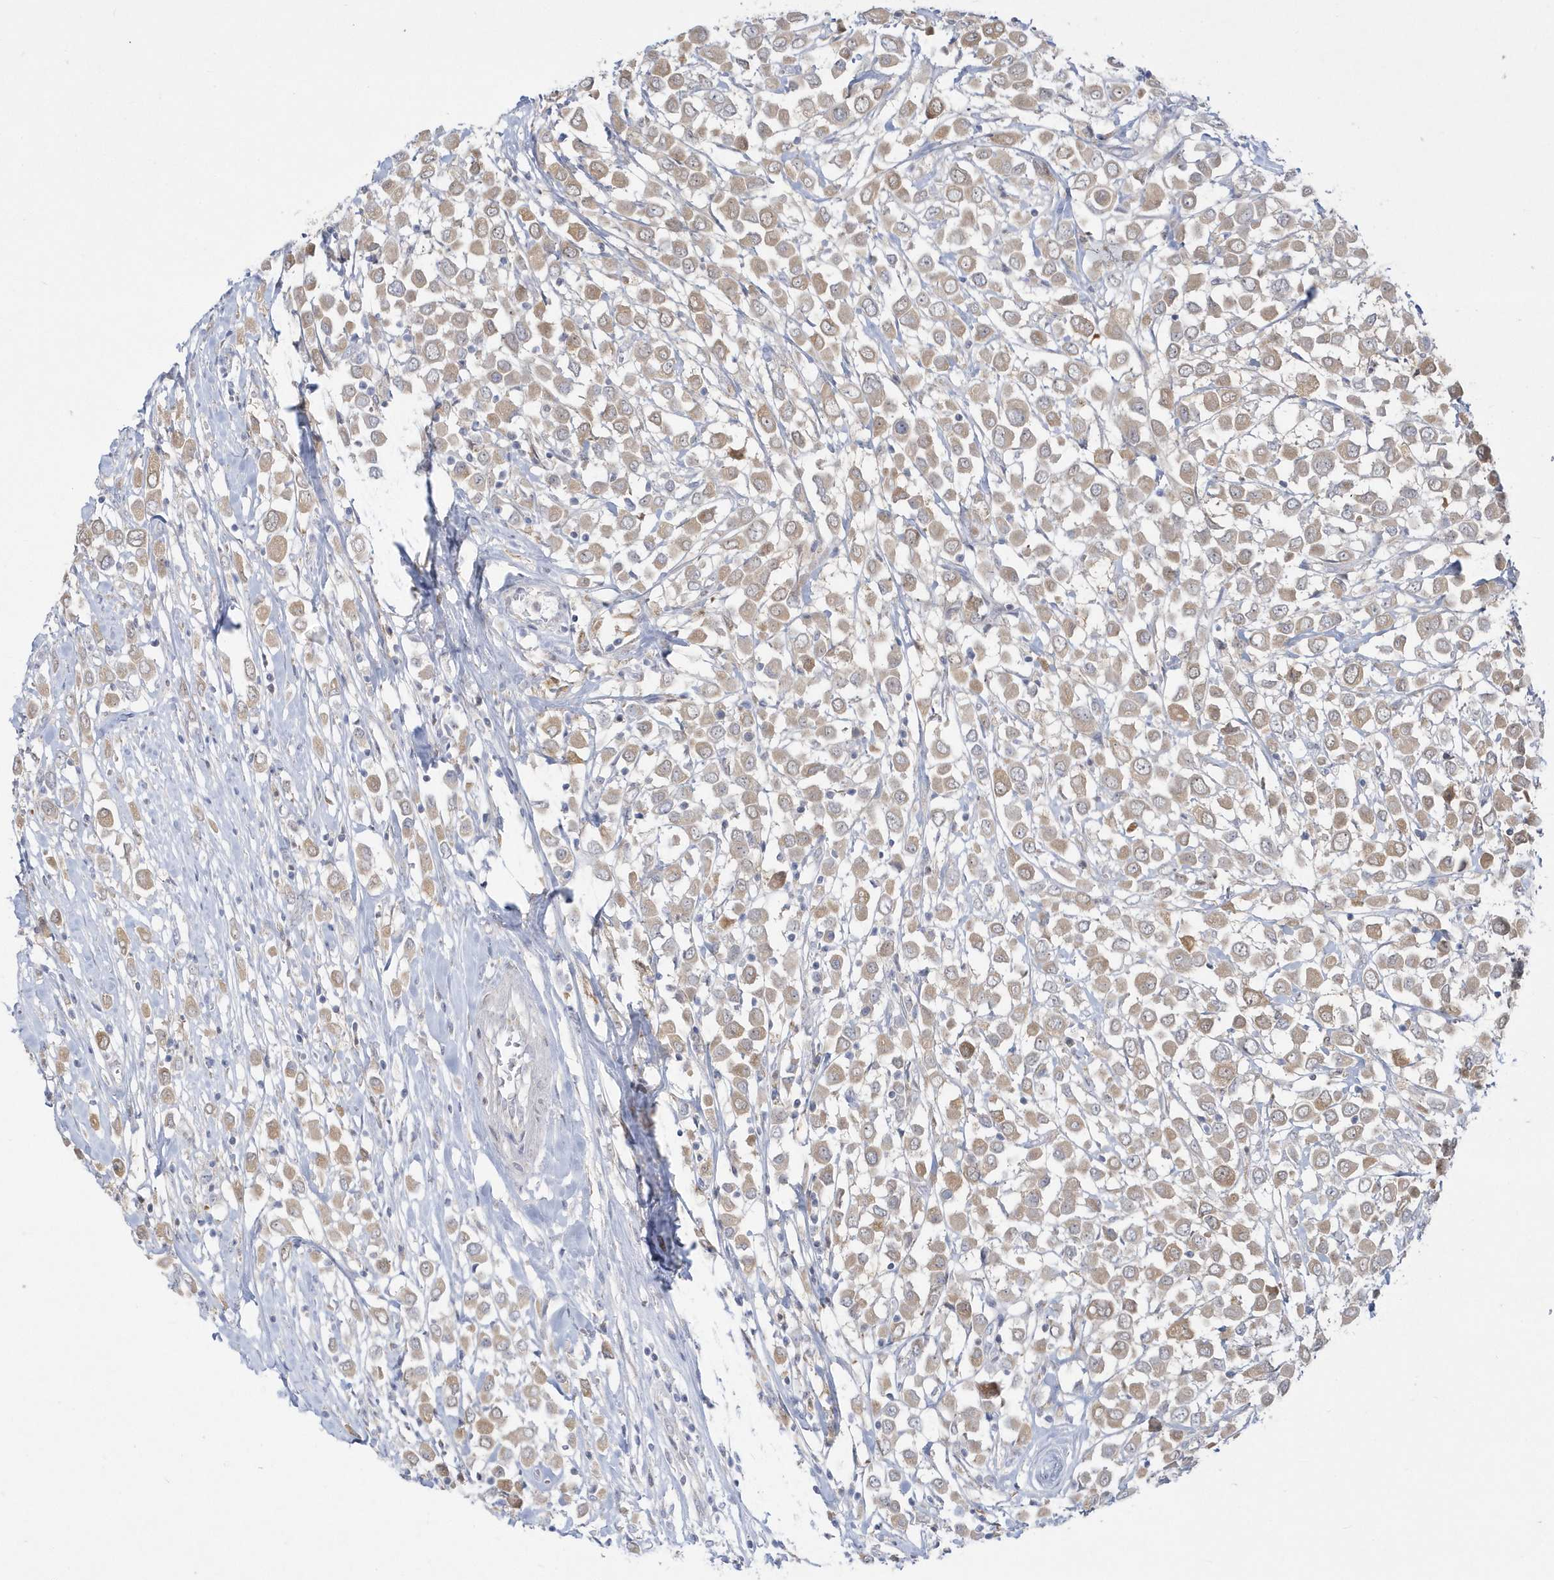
{"staining": {"intensity": "weak", "quantity": "25%-75%", "location": "cytoplasmic/membranous"}, "tissue": "breast cancer", "cell_type": "Tumor cells", "image_type": "cancer", "snomed": [{"axis": "morphology", "description": "Duct carcinoma"}, {"axis": "topography", "description": "Breast"}], "caption": "Immunohistochemistry (IHC) micrograph of breast cancer stained for a protein (brown), which shows low levels of weak cytoplasmic/membranous expression in about 25%-75% of tumor cells.", "gene": "PCBD1", "patient": {"sex": "female", "age": 61}}